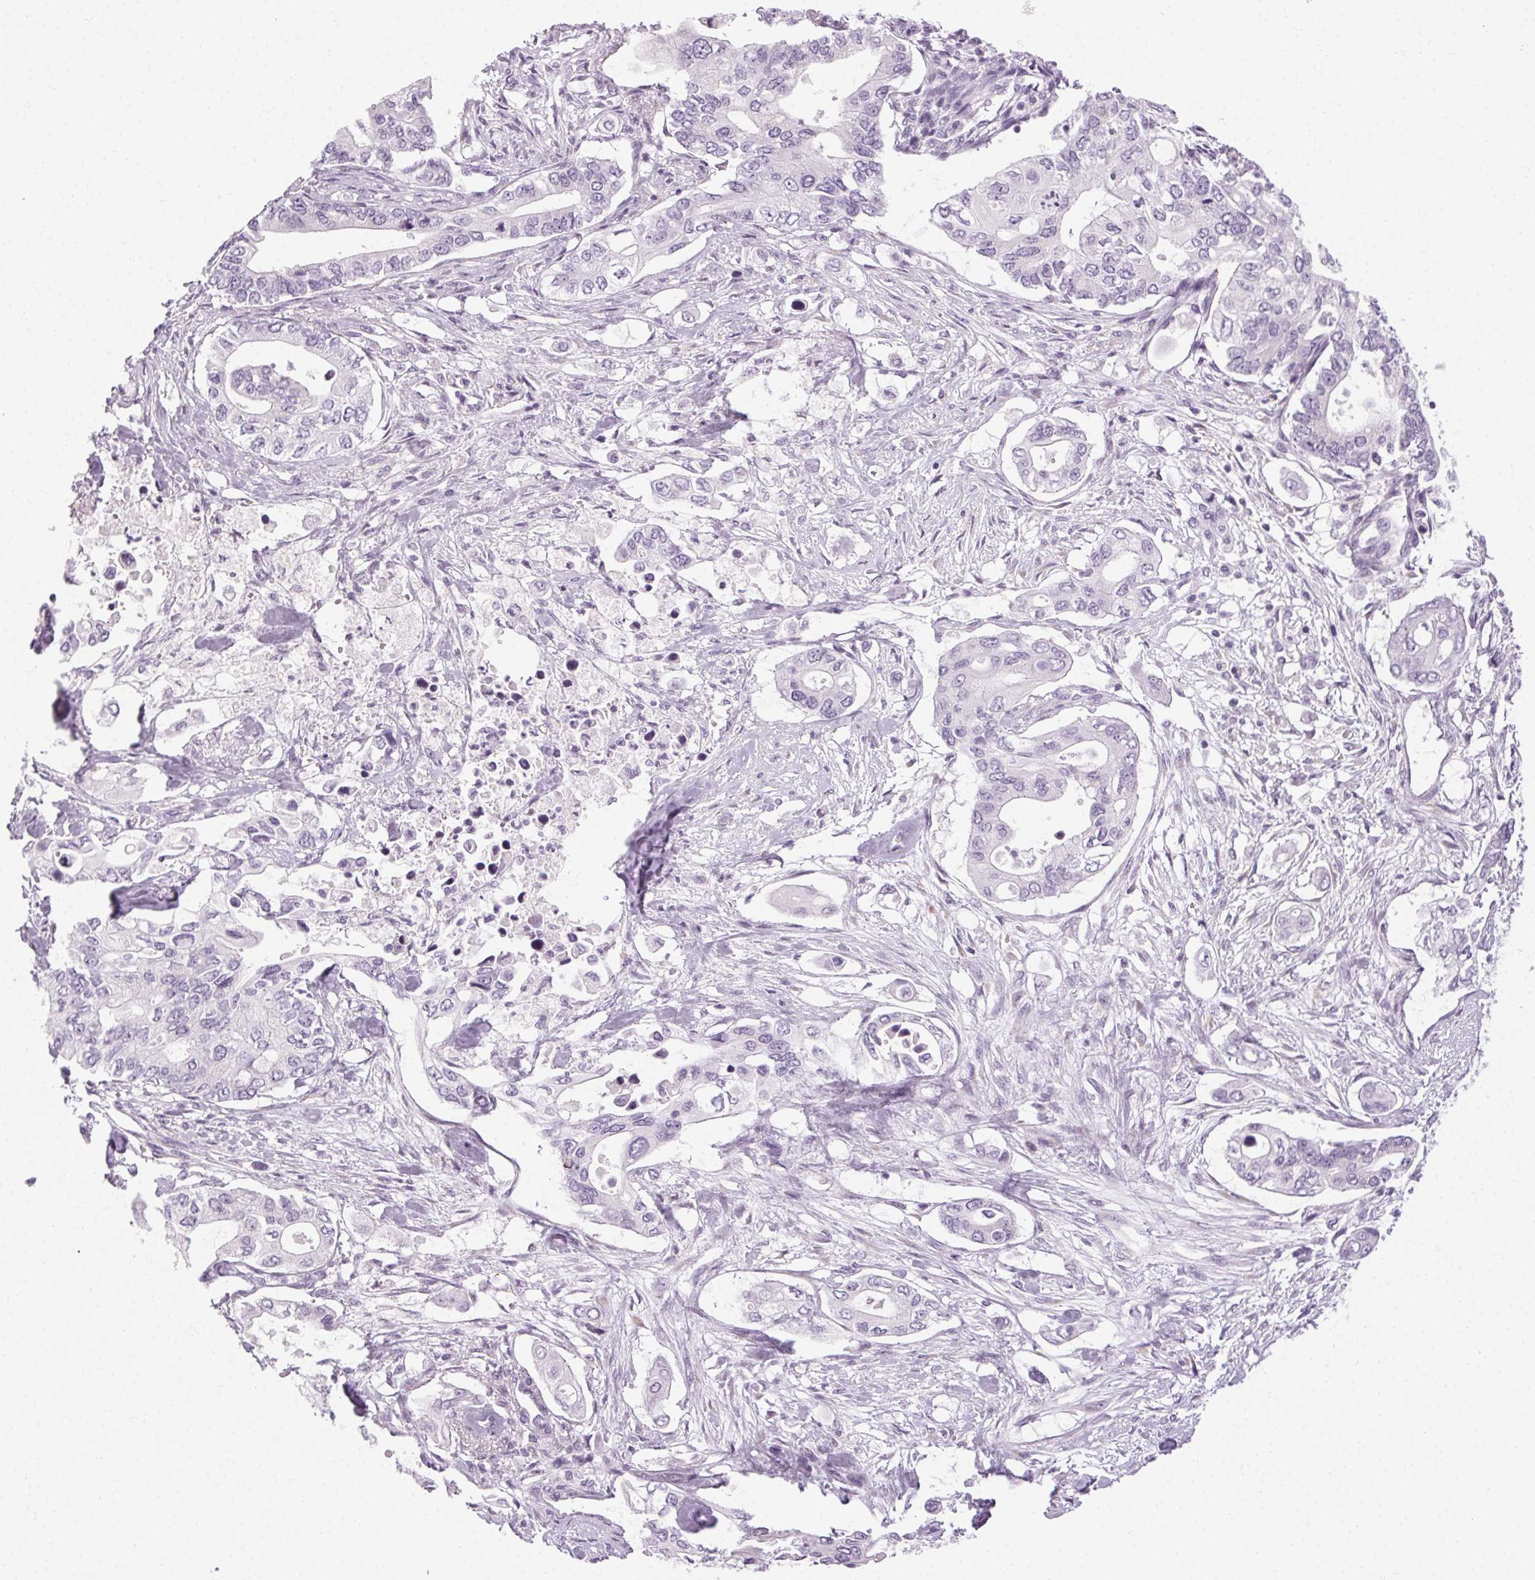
{"staining": {"intensity": "negative", "quantity": "none", "location": "none"}, "tissue": "pancreatic cancer", "cell_type": "Tumor cells", "image_type": "cancer", "snomed": [{"axis": "morphology", "description": "Adenocarcinoma, NOS"}, {"axis": "topography", "description": "Pancreas"}], "caption": "IHC micrograph of adenocarcinoma (pancreatic) stained for a protein (brown), which displays no expression in tumor cells.", "gene": "POMC", "patient": {"sex": "female", "age": 63}}